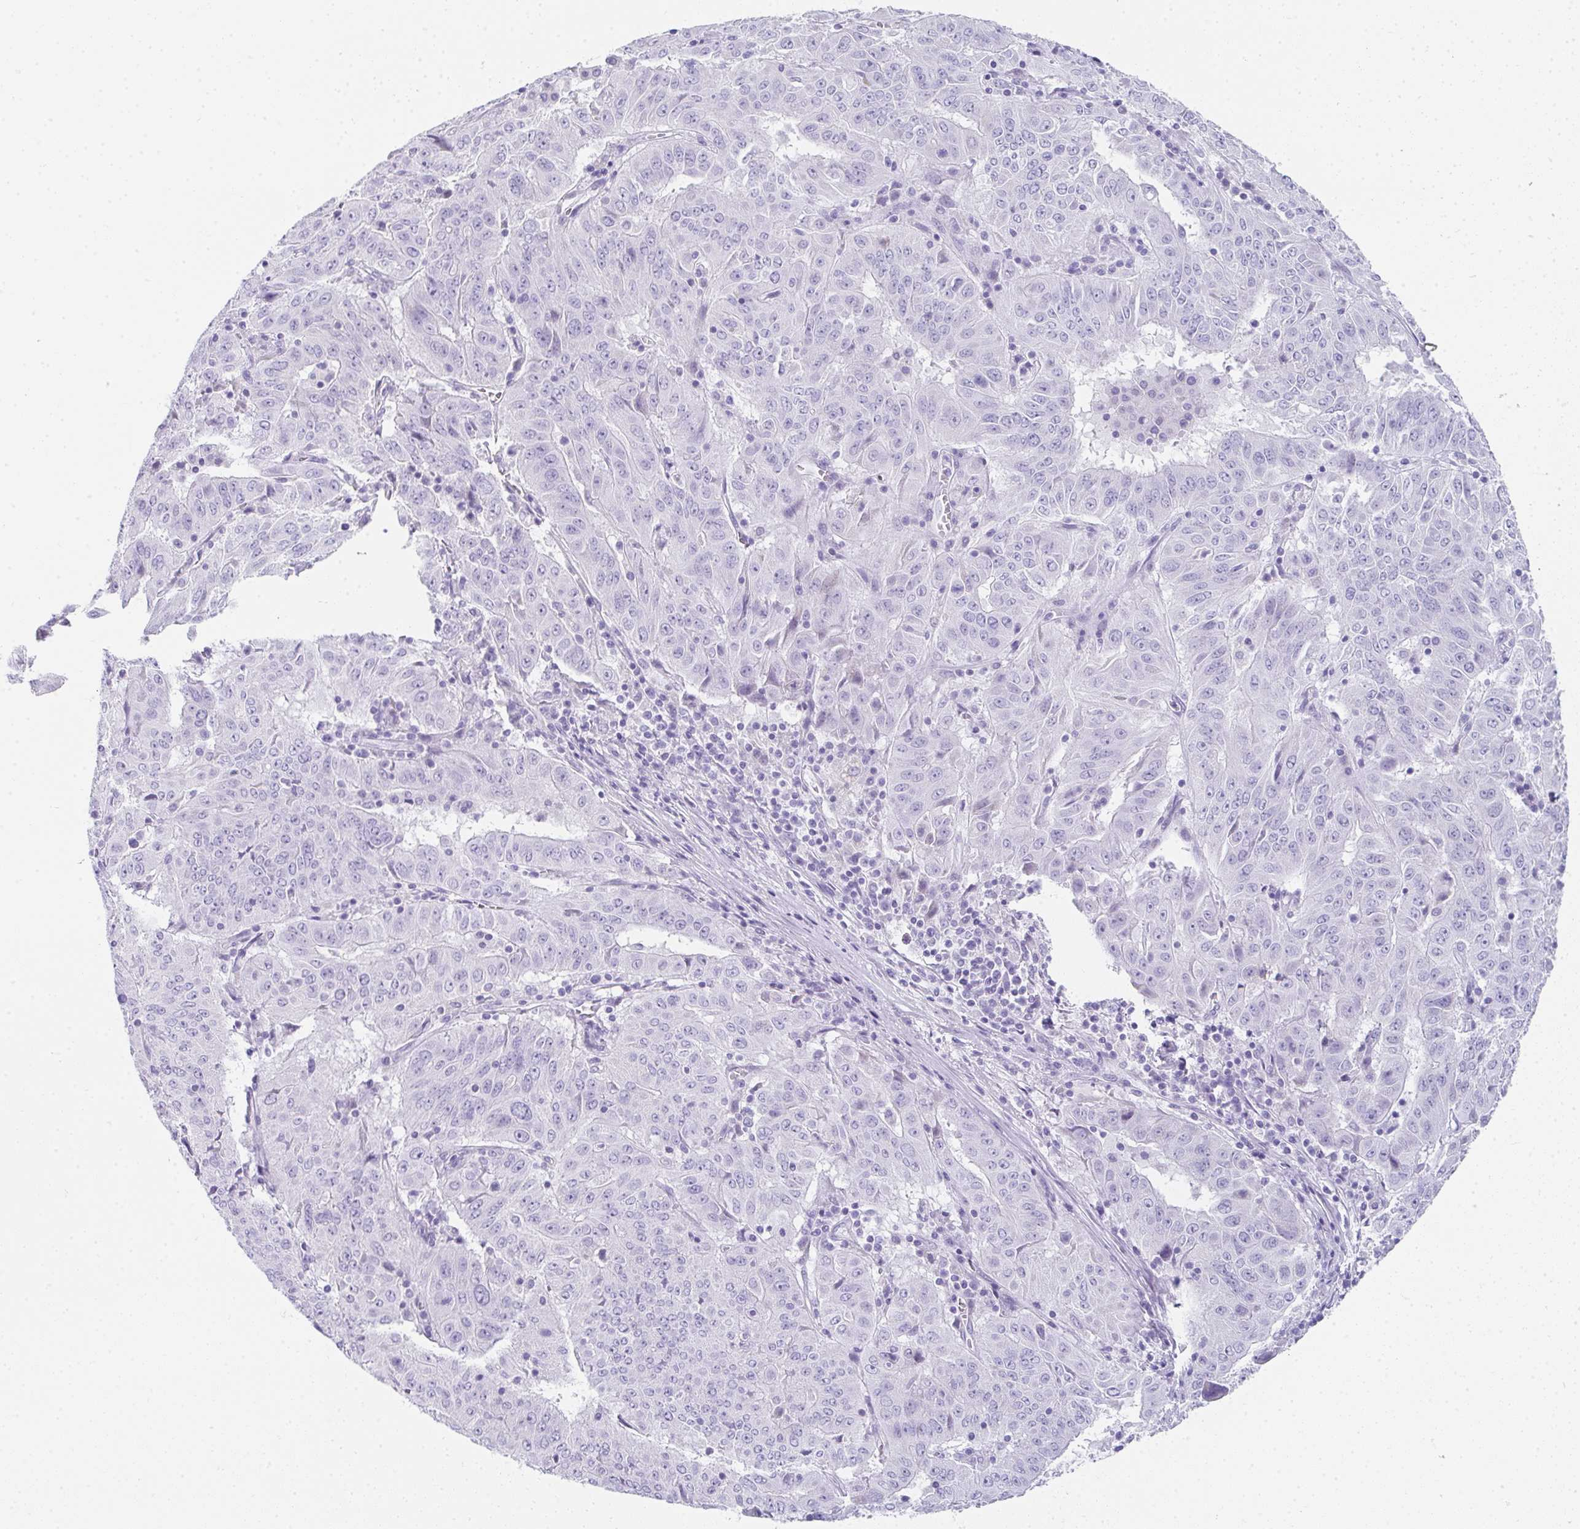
{"staining": {"intensity": "negative", "quantity": "none", "location": "none"}, "tissue": "pancreatic cancer", "cell_type": "Tumor cells", "image_type": "cancer", "snomed": [{"axis": "morphology", "description": "Adenocarcinoma, NOS"}, {"axis": "topography", "description": "Pancreas"}], "caption": "Tumor cells show no significant staining in pancreatic adenocarcinoma. (Brightfield microscopy of DAB immunohistochemistry at high magnification).", "gene": "RLF", "patient": {"sex": "male", "age": 63}}